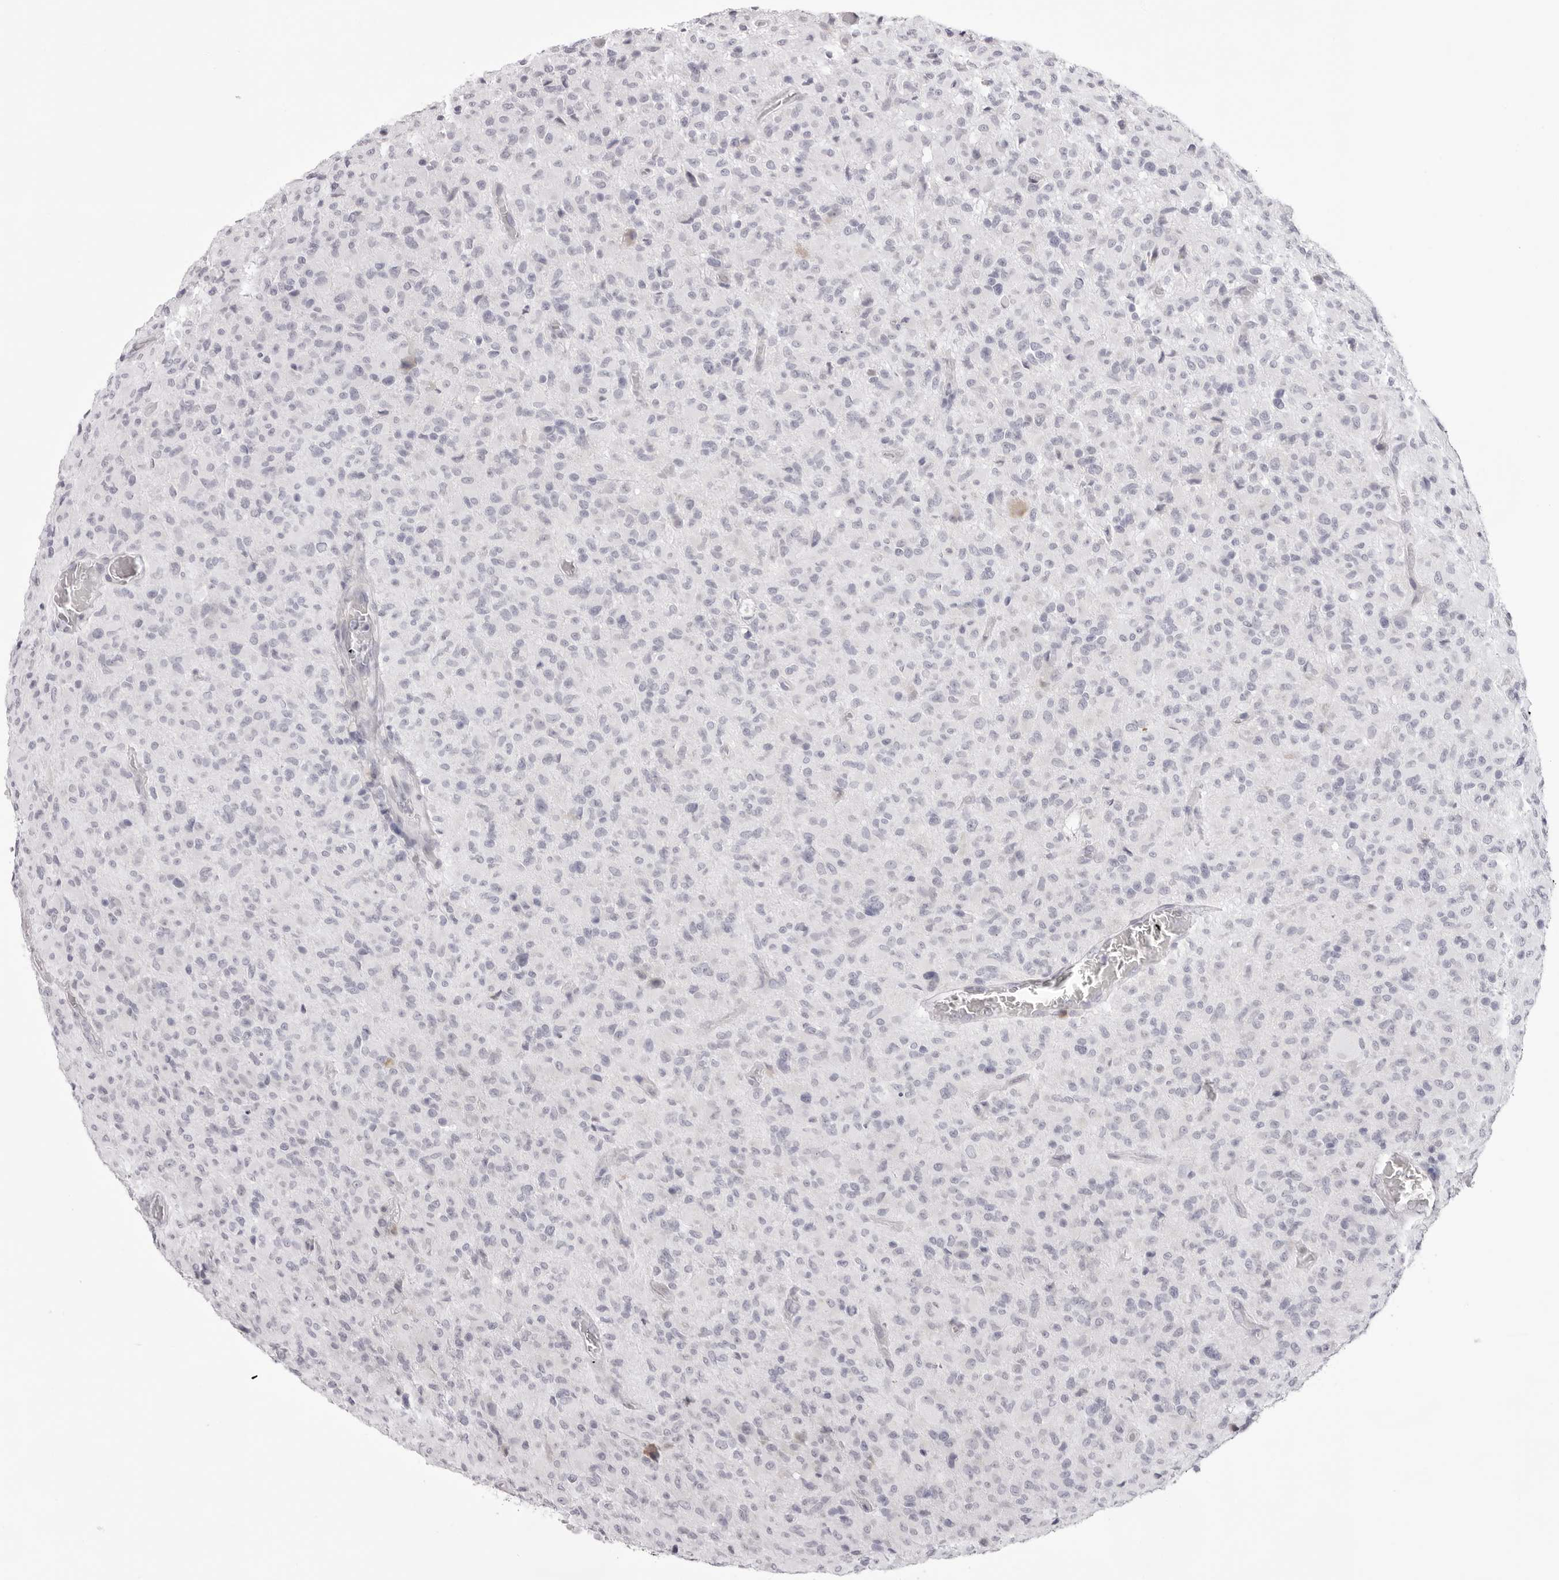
{"staining": {"intensity": "negative", "quantity": "none", "location": "none"}, "tissue": "glioma", "cell_type": "Tumor cells", "image_type": "cancer", "snomed": [{"axis": "morphology", "description": "Glioma, malignant, High grade"}, {"axis": "topography", "description": "Brain"}], "caption": "High power microscopy photomicrograph of an IHC image of glioma, revealing no significant staining in tumor cells.", "gene": "SMIM2", "patient": {"sex": "female", "age": 57}}